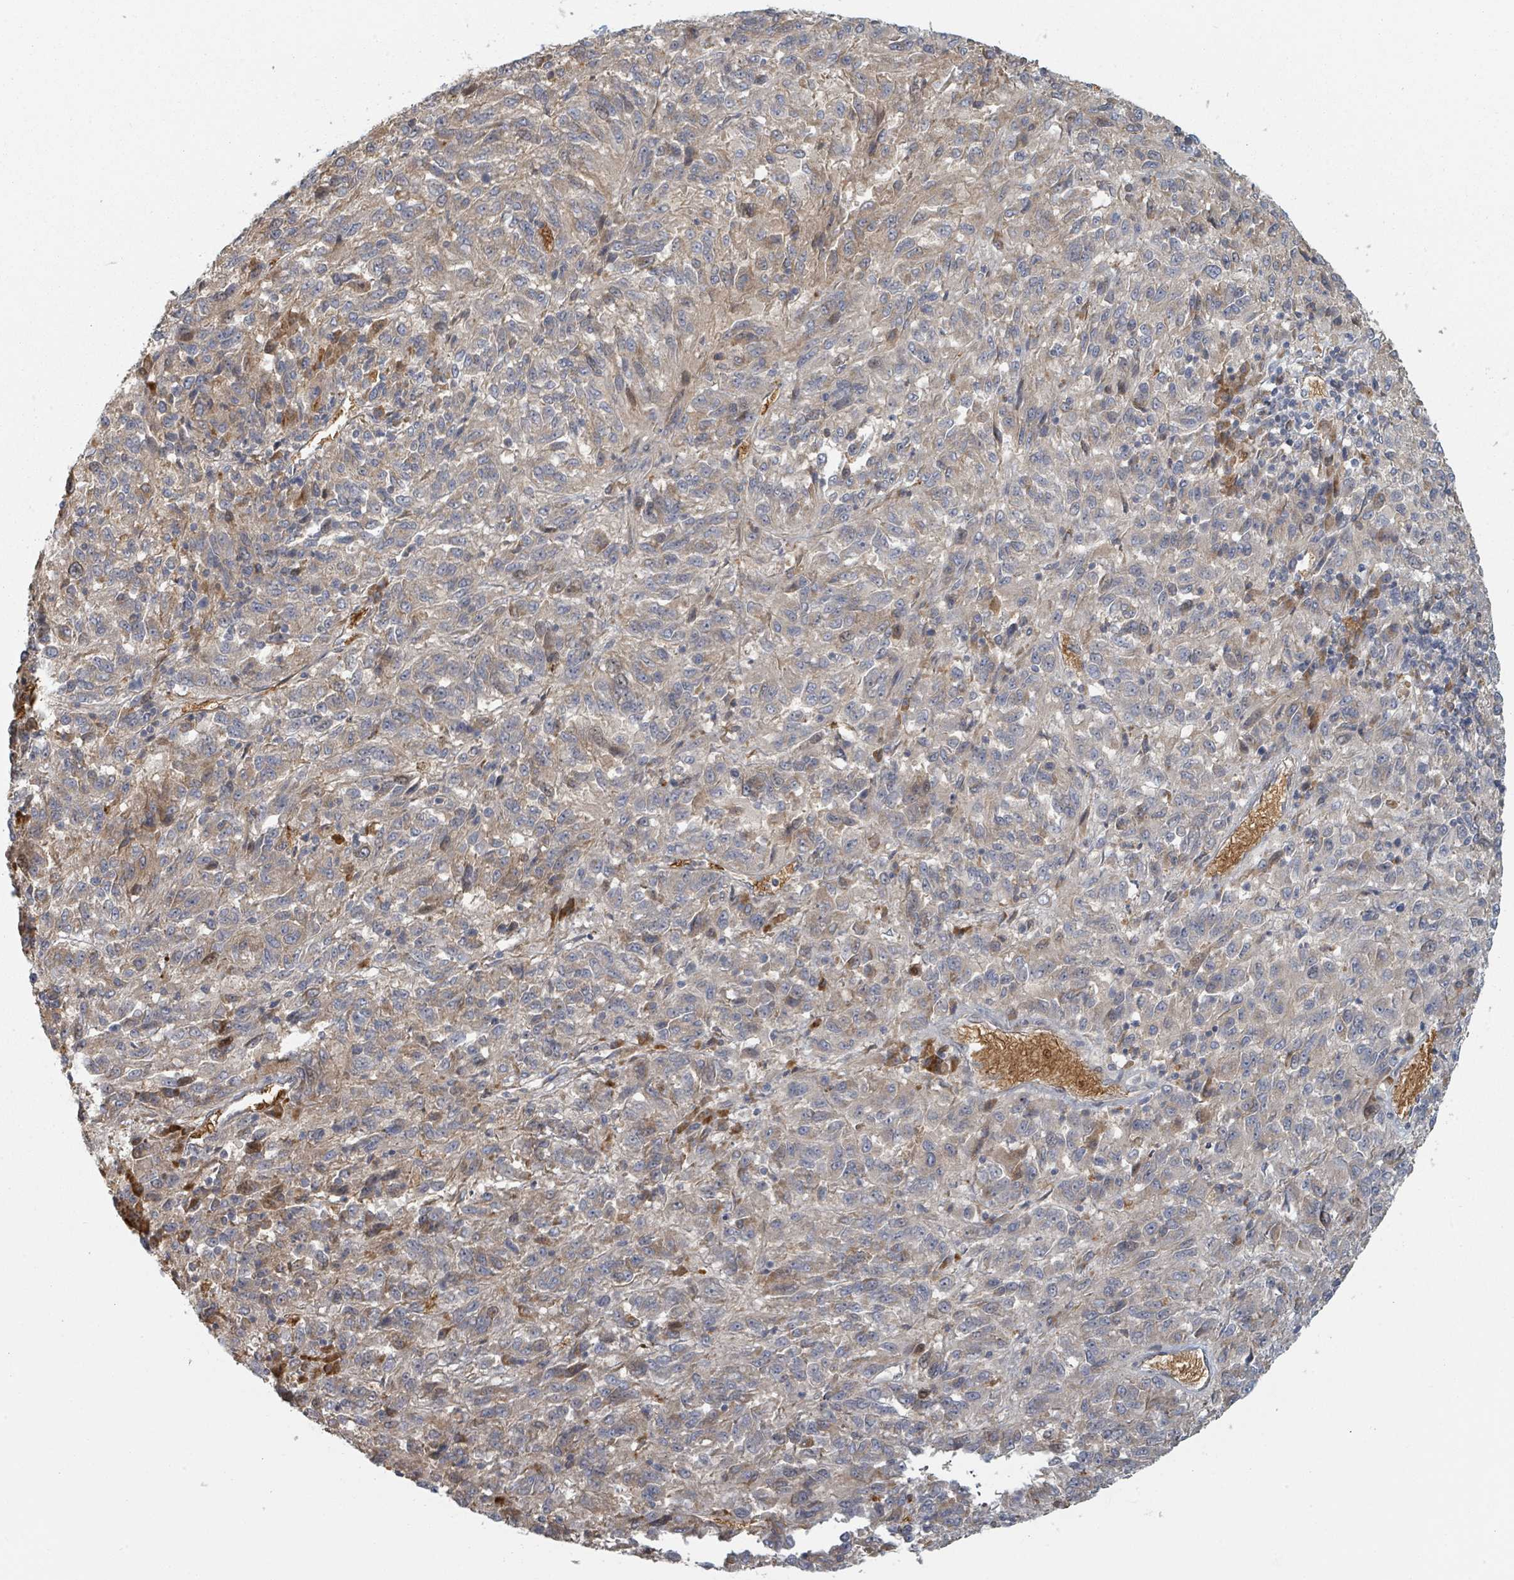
{"staining": {"intensity": "weak", "quantity": "<25%", "location": "cytoplasmic/membranous"}, "tissue": "melanoma", "cell_type": "Tumor cells", "image_type": "cancer", "snomed": [{"axis": "morphology", "description": "Malignant melanoma, Metastatic site"}, {"axis": "topography", "description": "Lung"}], "caption": "Immunohistochemical staining of malignant melanoma (metastatic site) demonstrates no significant staining in tumor cells. Brightfield microscopy of immunohistochemistry stained with DAB (3,3'-diaminobenzidine) (brown) and hematoxylin (blue), captured at high magnification.", "gene": "TRPC4AP", "patient": {"sex": "male", "age": 64}}